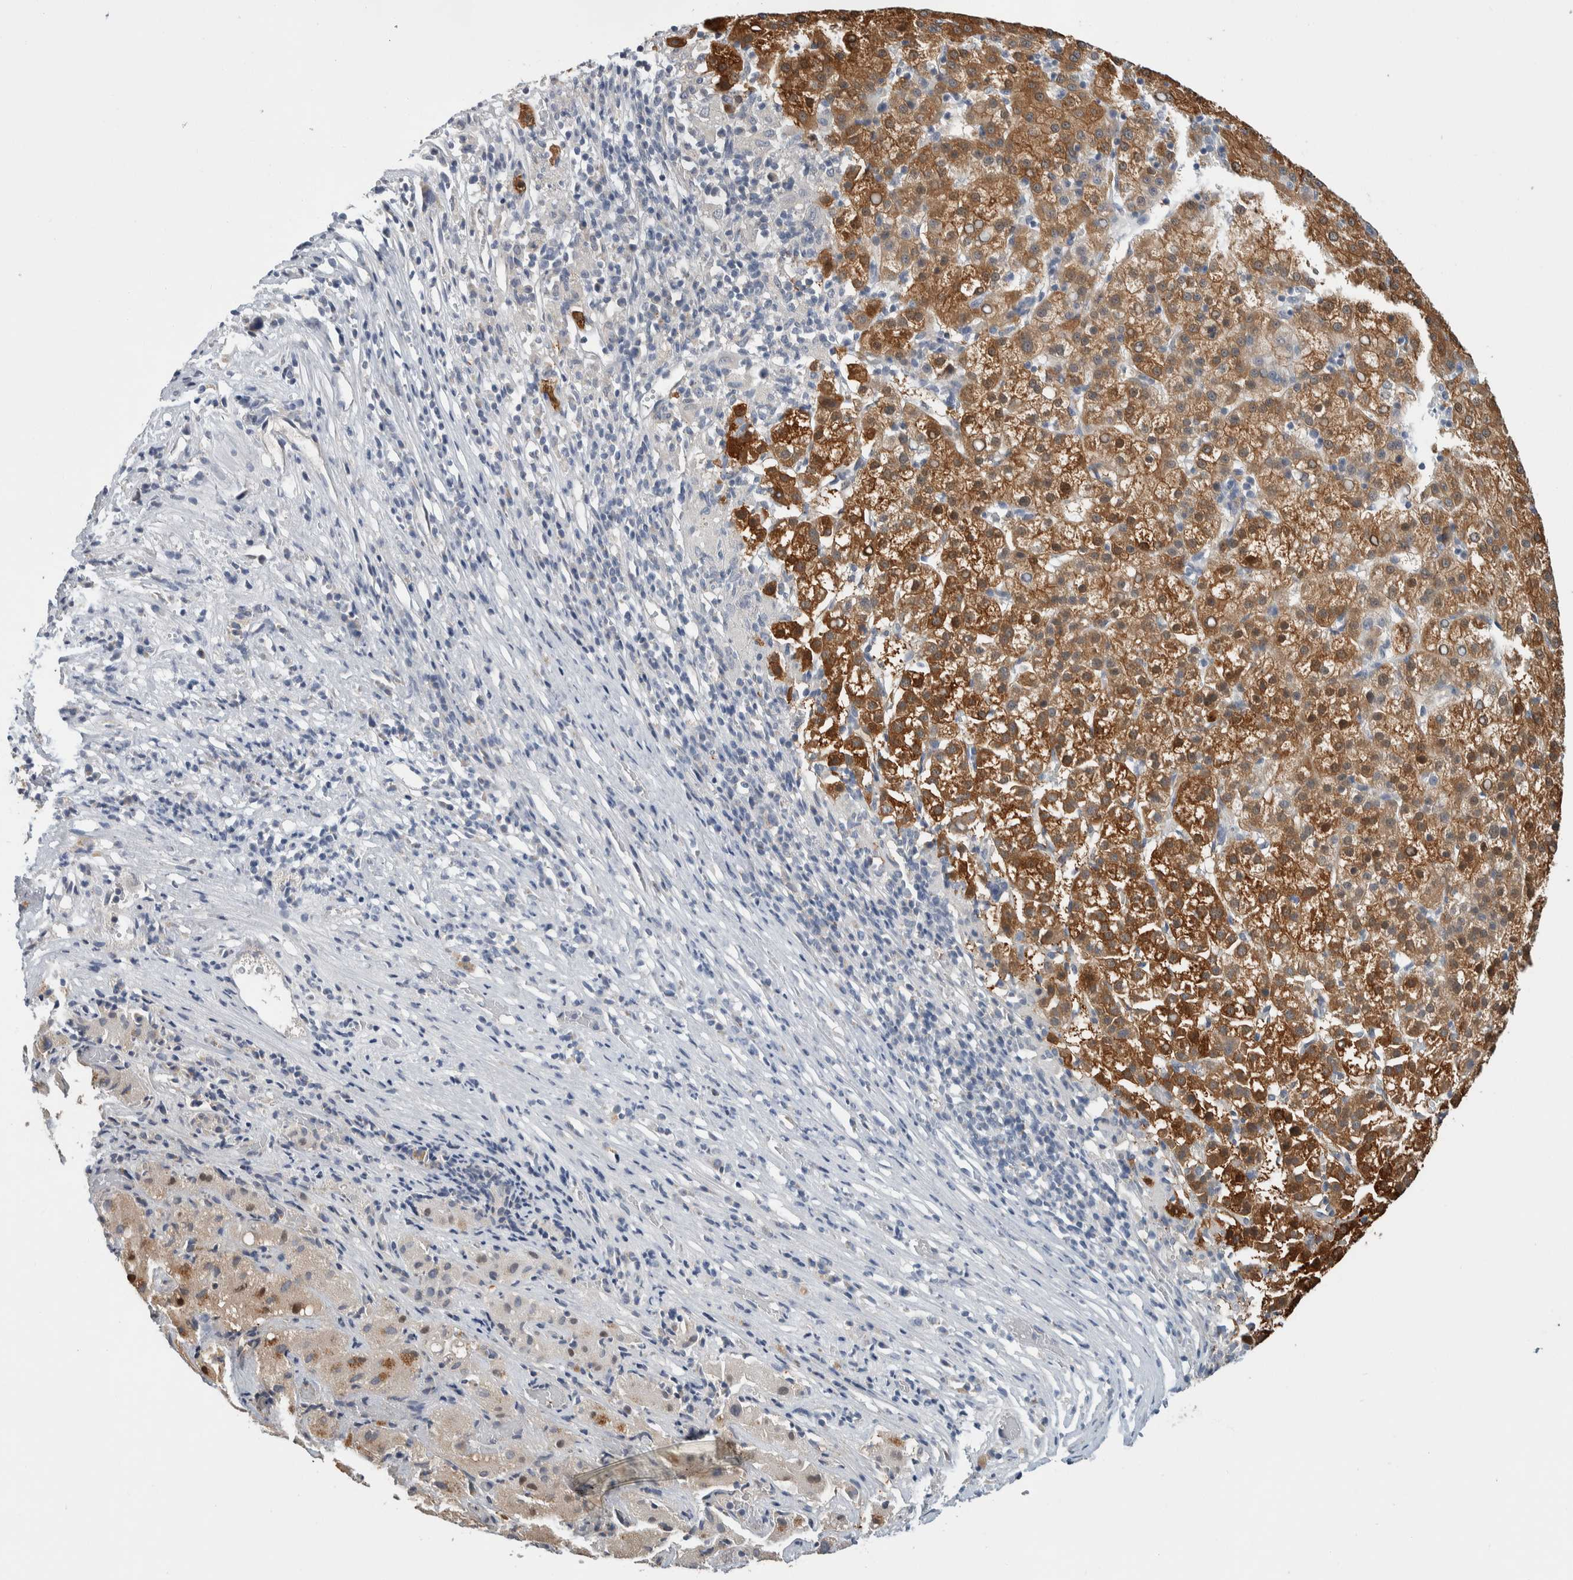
{"staining": {"intensity": "strong", "quantity": ">75%", "location": "cytoplasmic/membranous"}, "tissue": "liver cancer", "cell_type": "Tumor cells", "image_type": "cancer", "snomed": [{"axis": "morphology", "description": "Carcinoma, Hepatocellular, NOS"}, {"axis": "topography", "description": "Liver"}], "caption": "IHC of hepatocellular carcinoma (liver) displays high levels of strong cytoplasmic/membranous staining in about >75% of tumor cells.", "gene": "SHPK", "patient": {"sex": "female", "age": 58}}